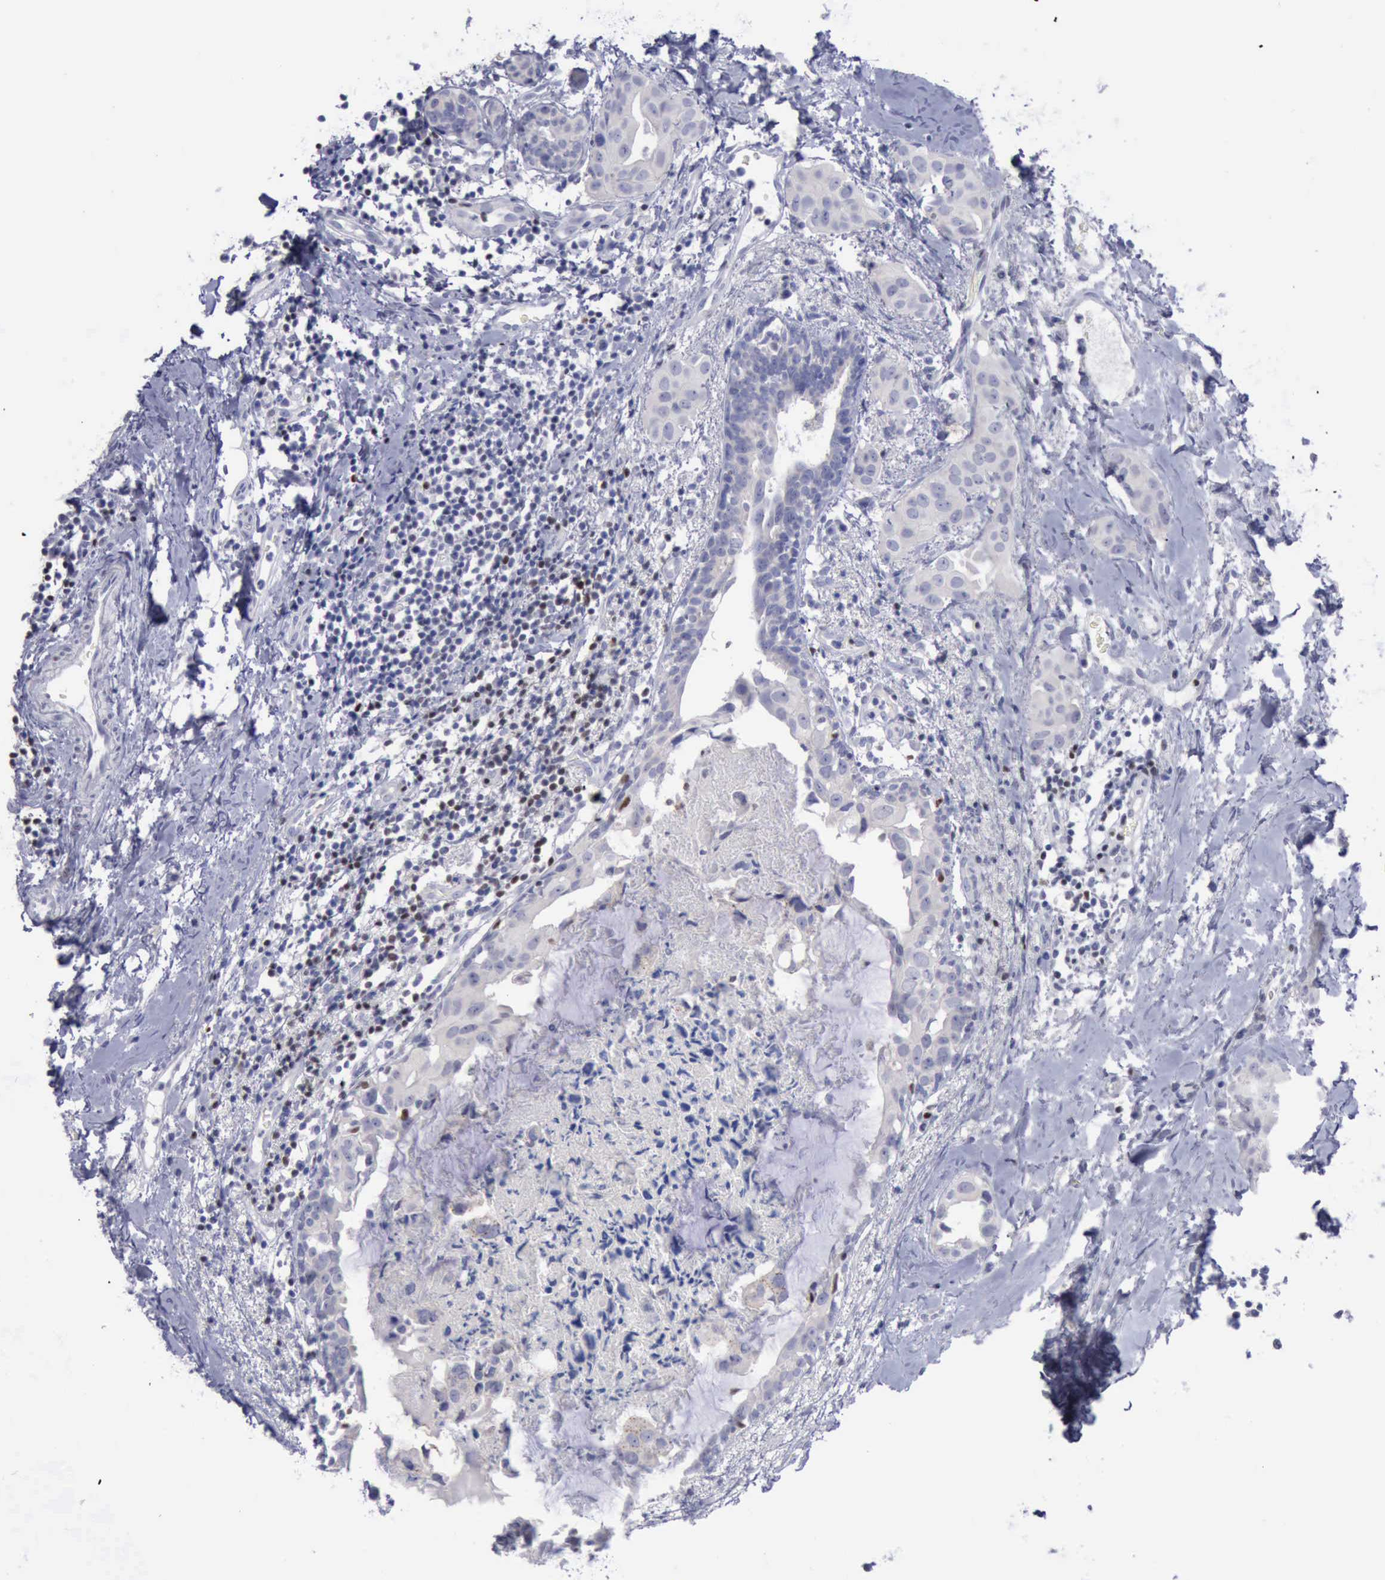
{"staining": {"intensity": "negative", "quantity": "none", "location": "none"}, "tissue": "breast cancer", "cell_type": "Tumor cells", "image_type": "cancer", "snomed": [{"axis": "morphology", "description": "Duct carcinoma"}, {"axis": "topography", "description": "Breast"}], "caption": "This photomicrograph is of invasive ductal carcinoma (breast) stained with immunohistochemistry (IHC) to label a protein in brown with the nuclei are counter-stained blue. There is no positivity in tumor cells. Nuclei are stained in blue.", "gene": "SATB2", "patient": {"sex": "female", "age": 40}}